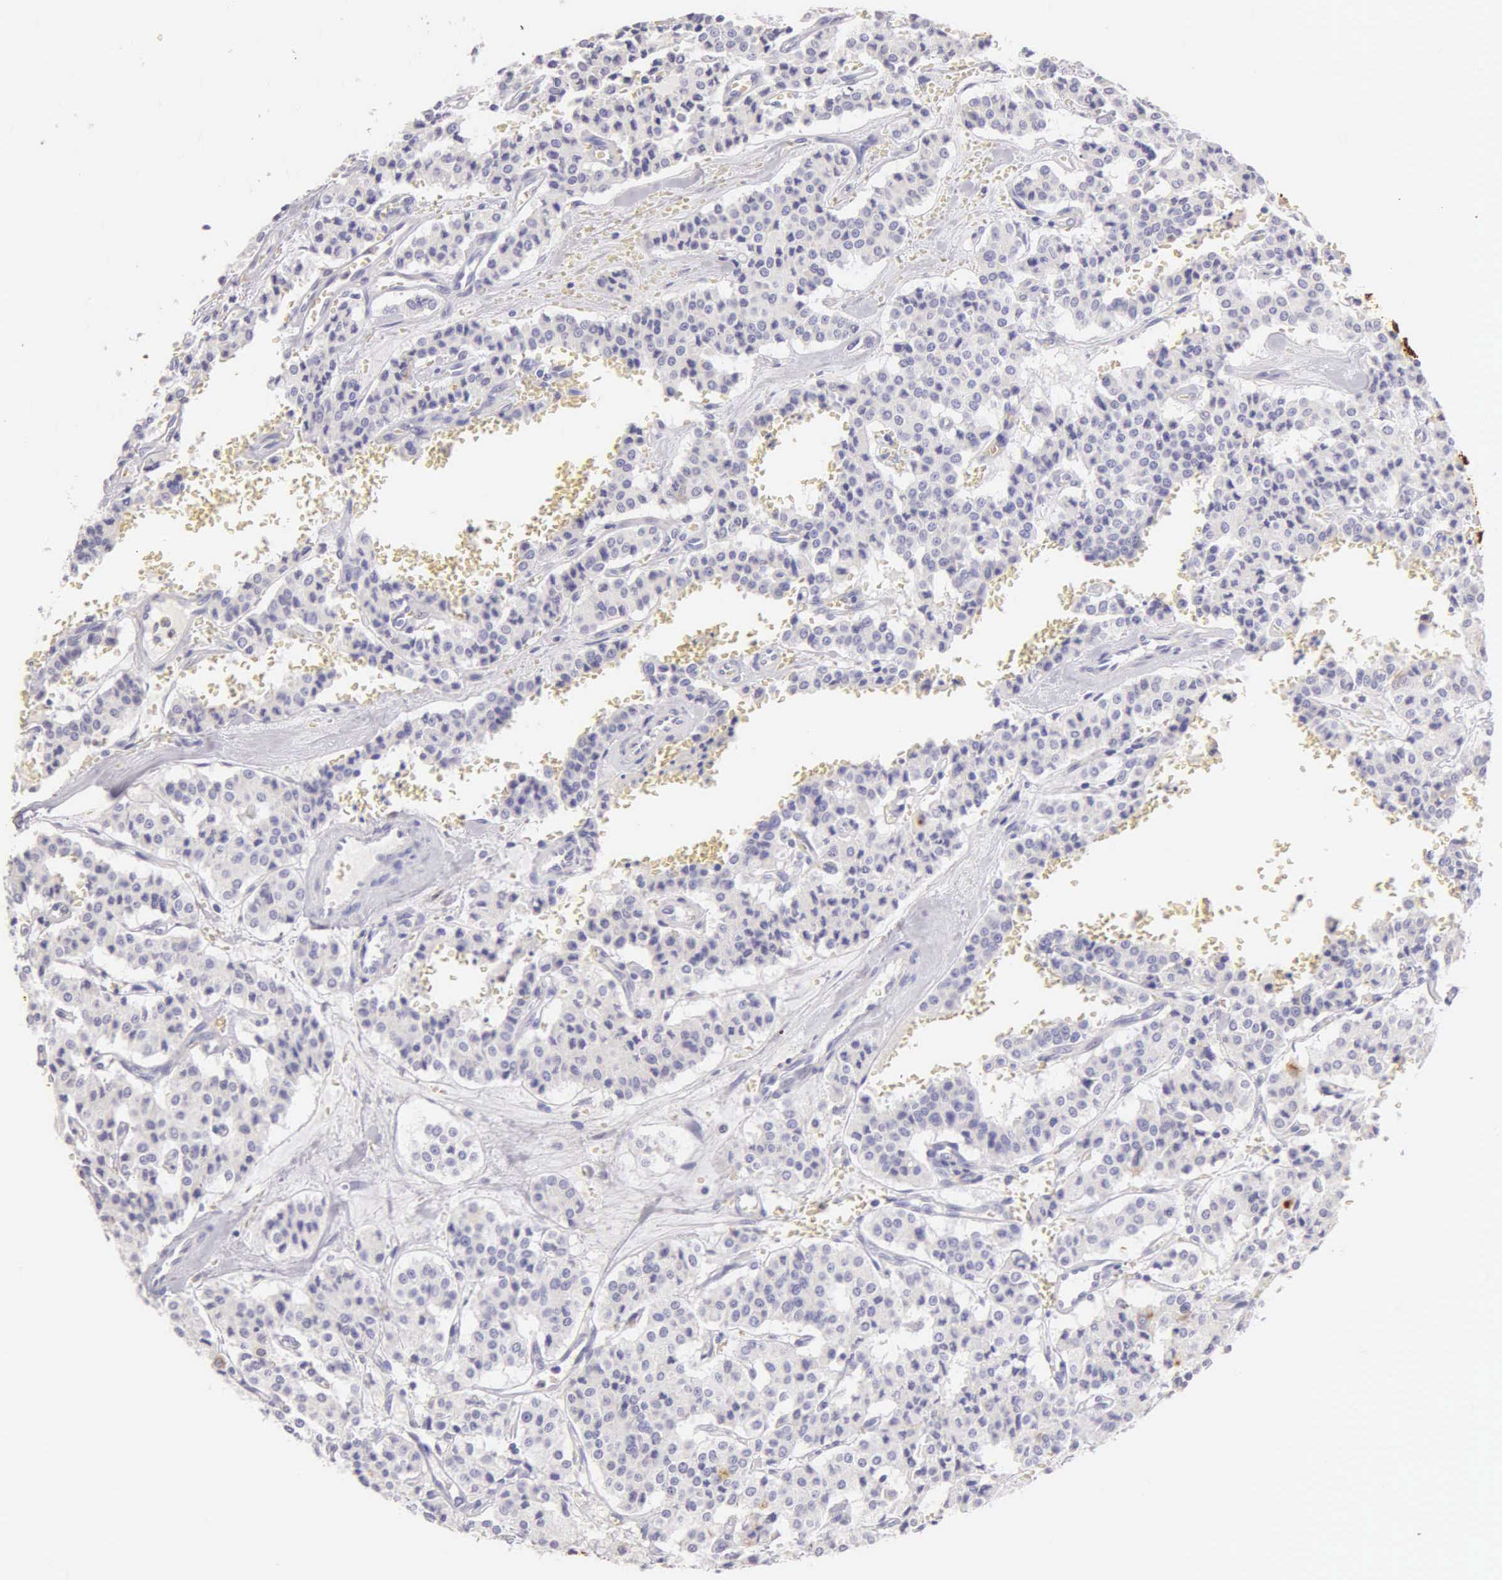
{"staining": {"intensity": "negative", "quantity": "none", "location": "none"}, "tissue": "carcinoid", "cell_type": "Tumor cells", "image_type": "cancer", "snomed": [{"axis": "morphology", "description": "Carcinoid, malignant, NOS"}, {"axis": "topography", "description": "Bronchus"}], "caption": "DAB immunohistochemical staining of carcinoid shows no significant staining in tumor cells.", "gene": "KRT17", "patient": {"sex": "male", "age": 55}}